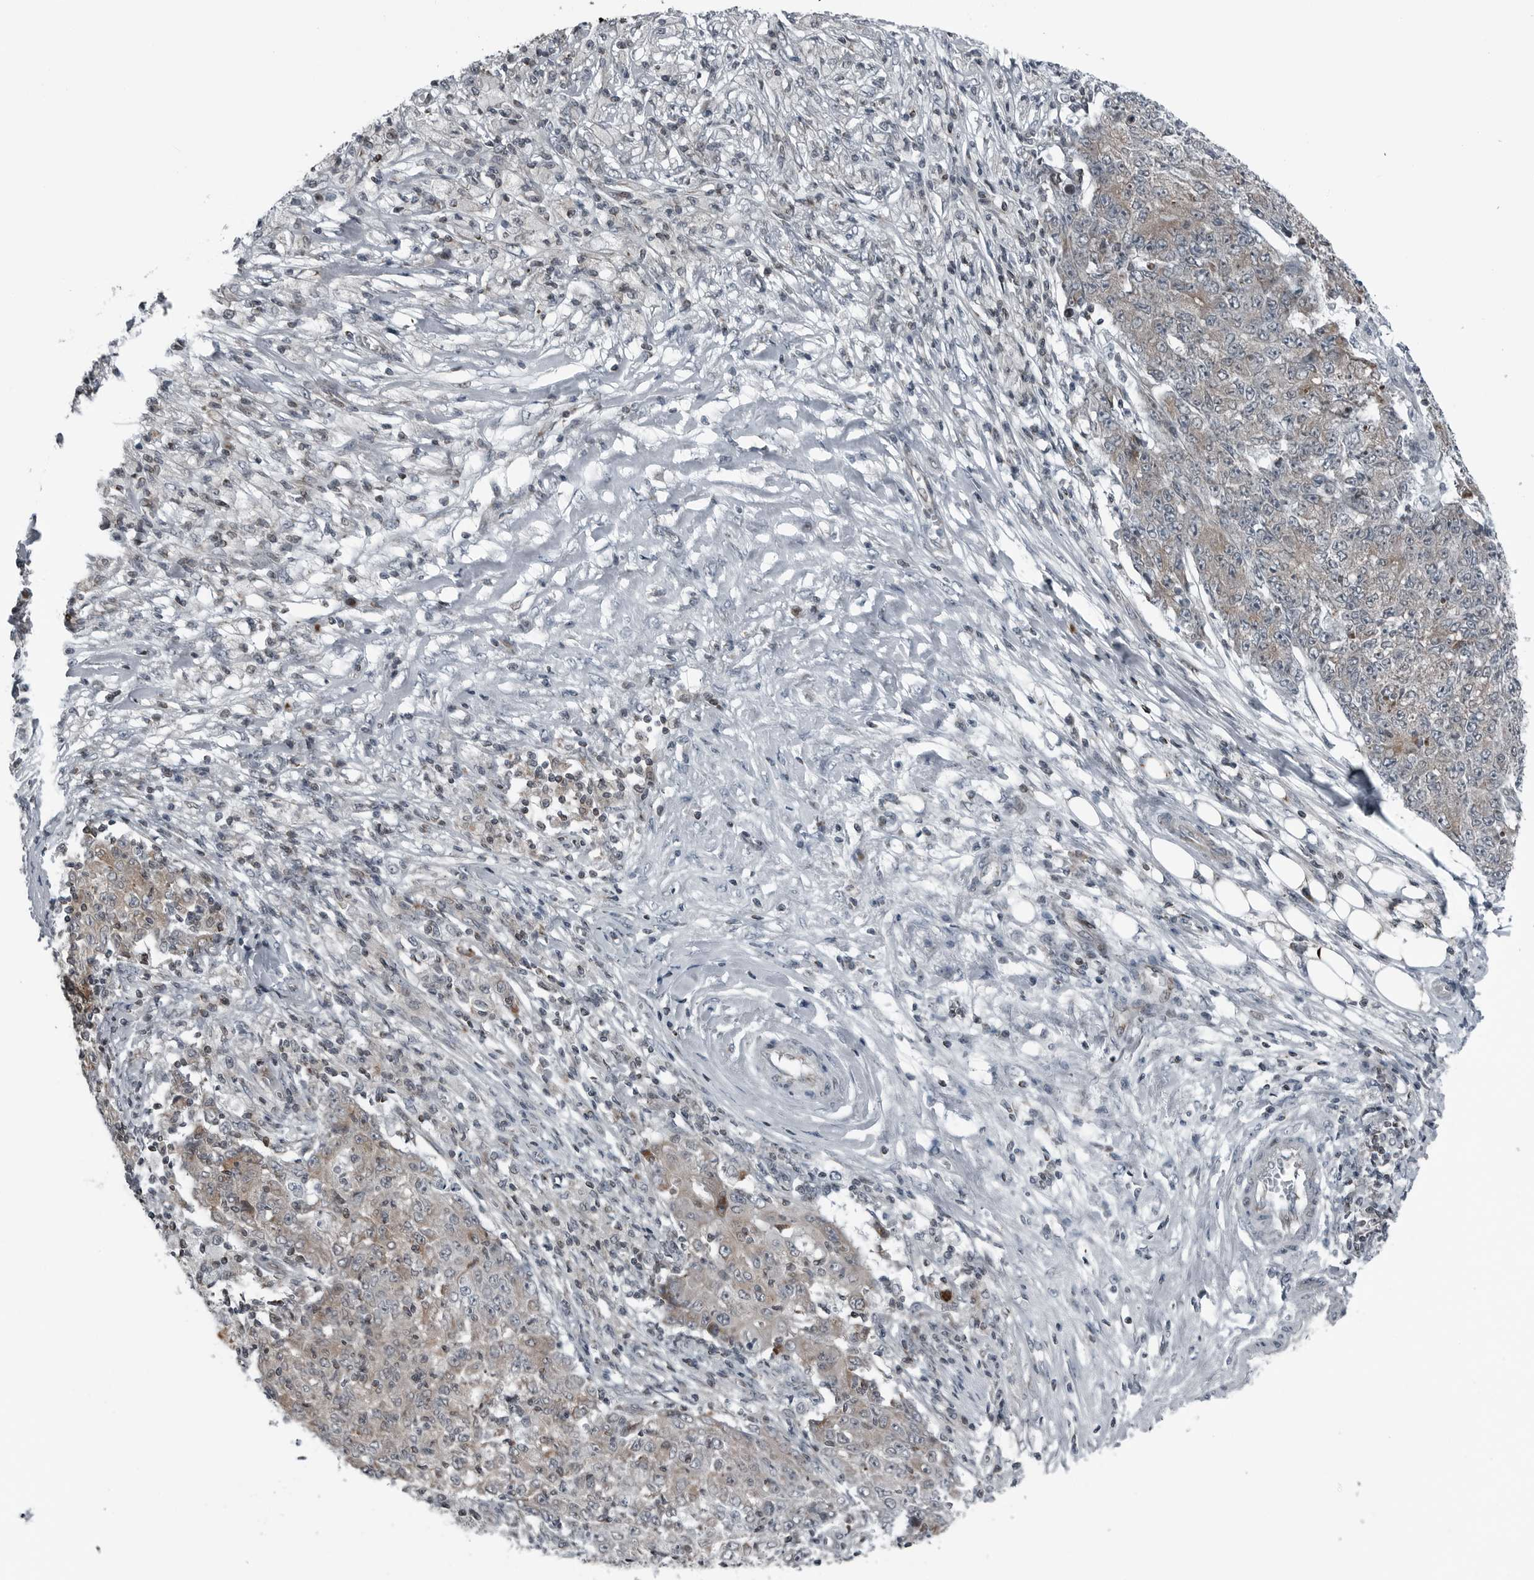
{"staining": {"intensity": "moderate", "quantity": "25%-75%", "location": "cytoplasmic/membranous"}, "tissue": "ovarian cancer", "cell_type": "Tumor cells", "image_type": "cancer", "snomed": [{"axis": "morphology", "description": "Carcinoma, endometroid"}, {"axis": "topography", "description": "Ovary"}], "caption": "Human ovarian endometroid carcinoma stained for a protein (brown) reveals moderate cytoplasmic/membranous positive staining in about 25%-75% of tumor cells.", "gene": "GAK", "patient": {"sex": "female", "age": 42}}